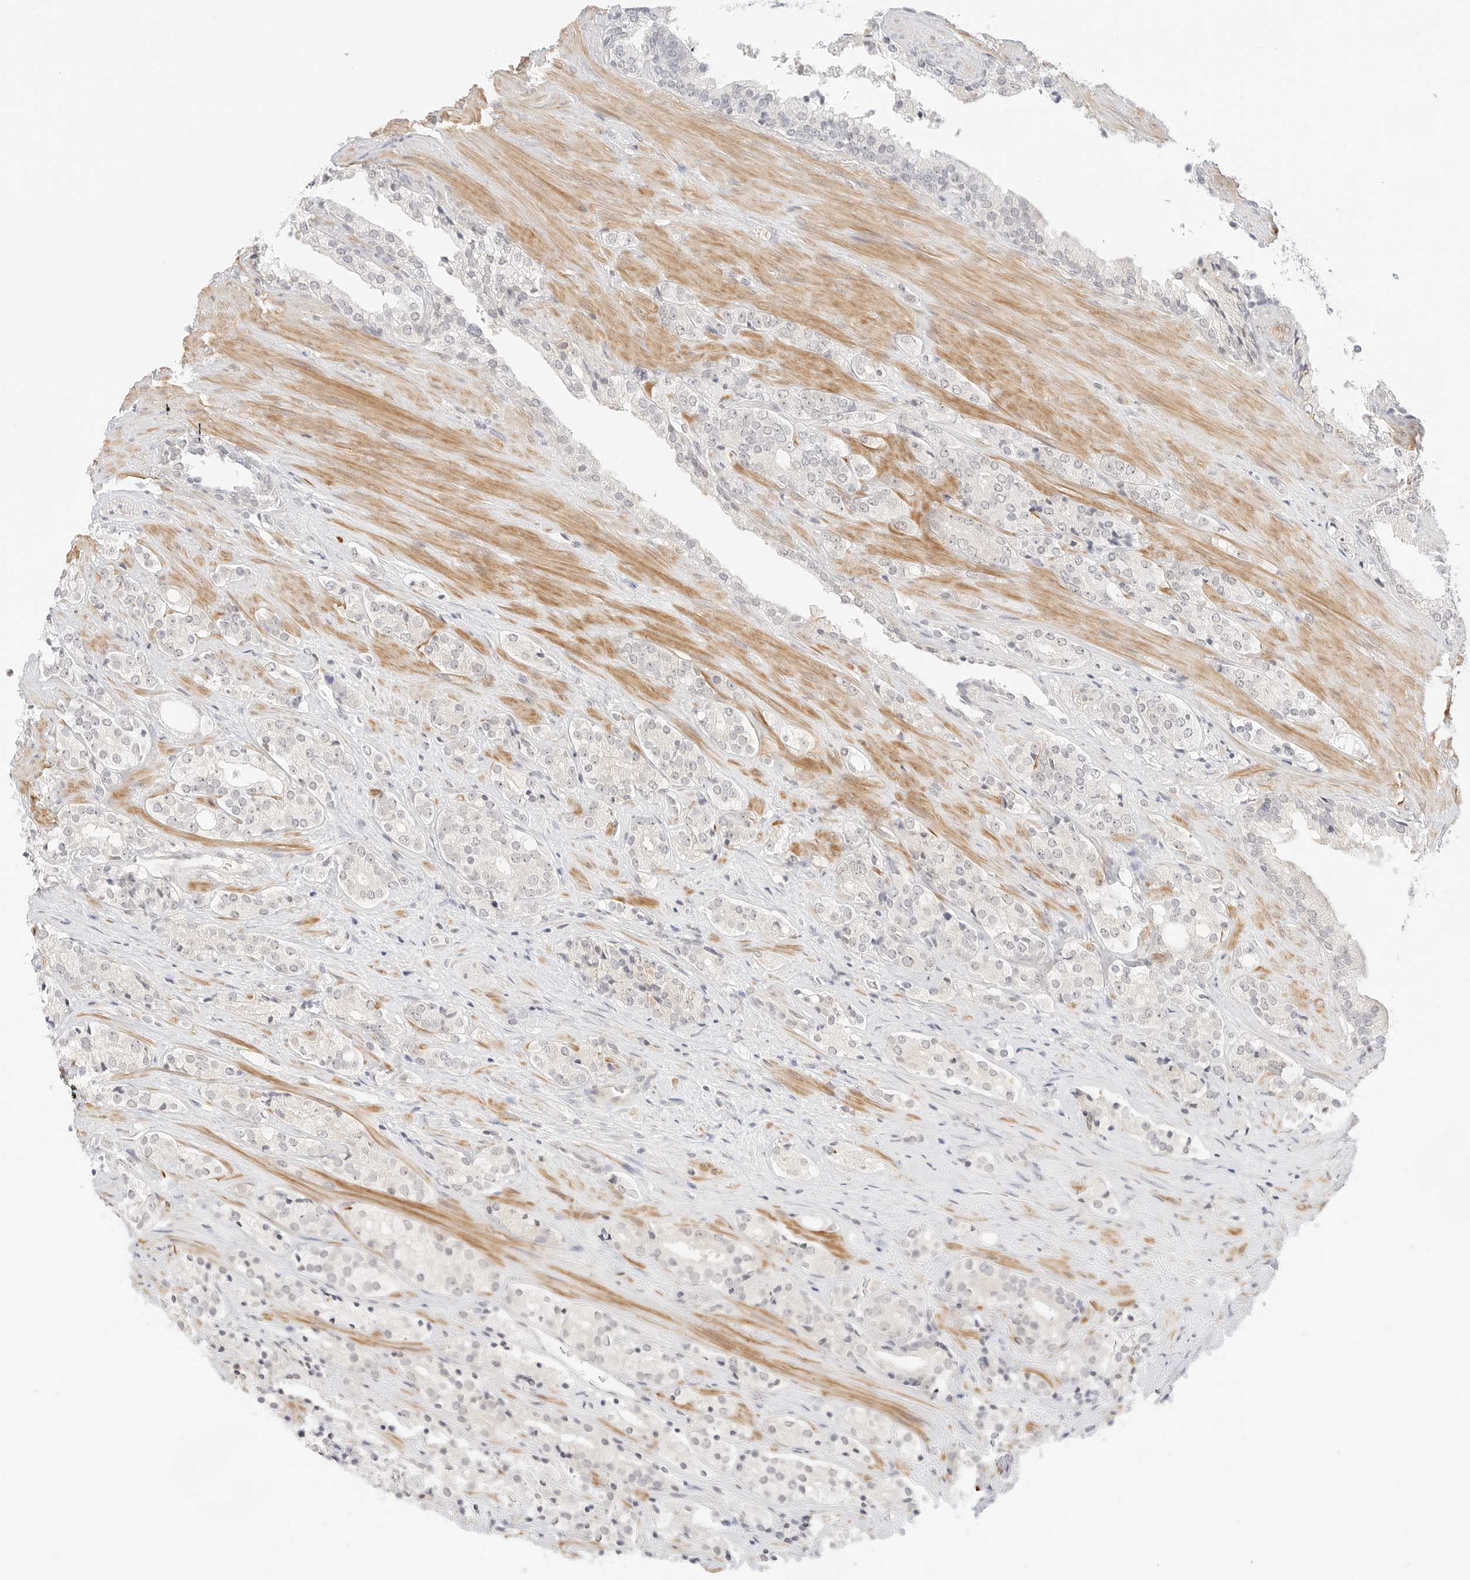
{"staining": {"intensity": "negative", "quantity": "none", "location": "none"}, "tissue": "prostate cancer", "cell_type": "Tumor cells", "image_type": "cancer", "snomed": [{"axis": "morphology", "description": "Adenocarcinoma, High grade"}, {"axis": "topography", "description": "Prostate"}], "caption": "There is no significant expression in tumor cells of prostate adenocarcinoma (high-grade).", "gene": "GNAS", "patient": {"sex": "male", "age": 71}}